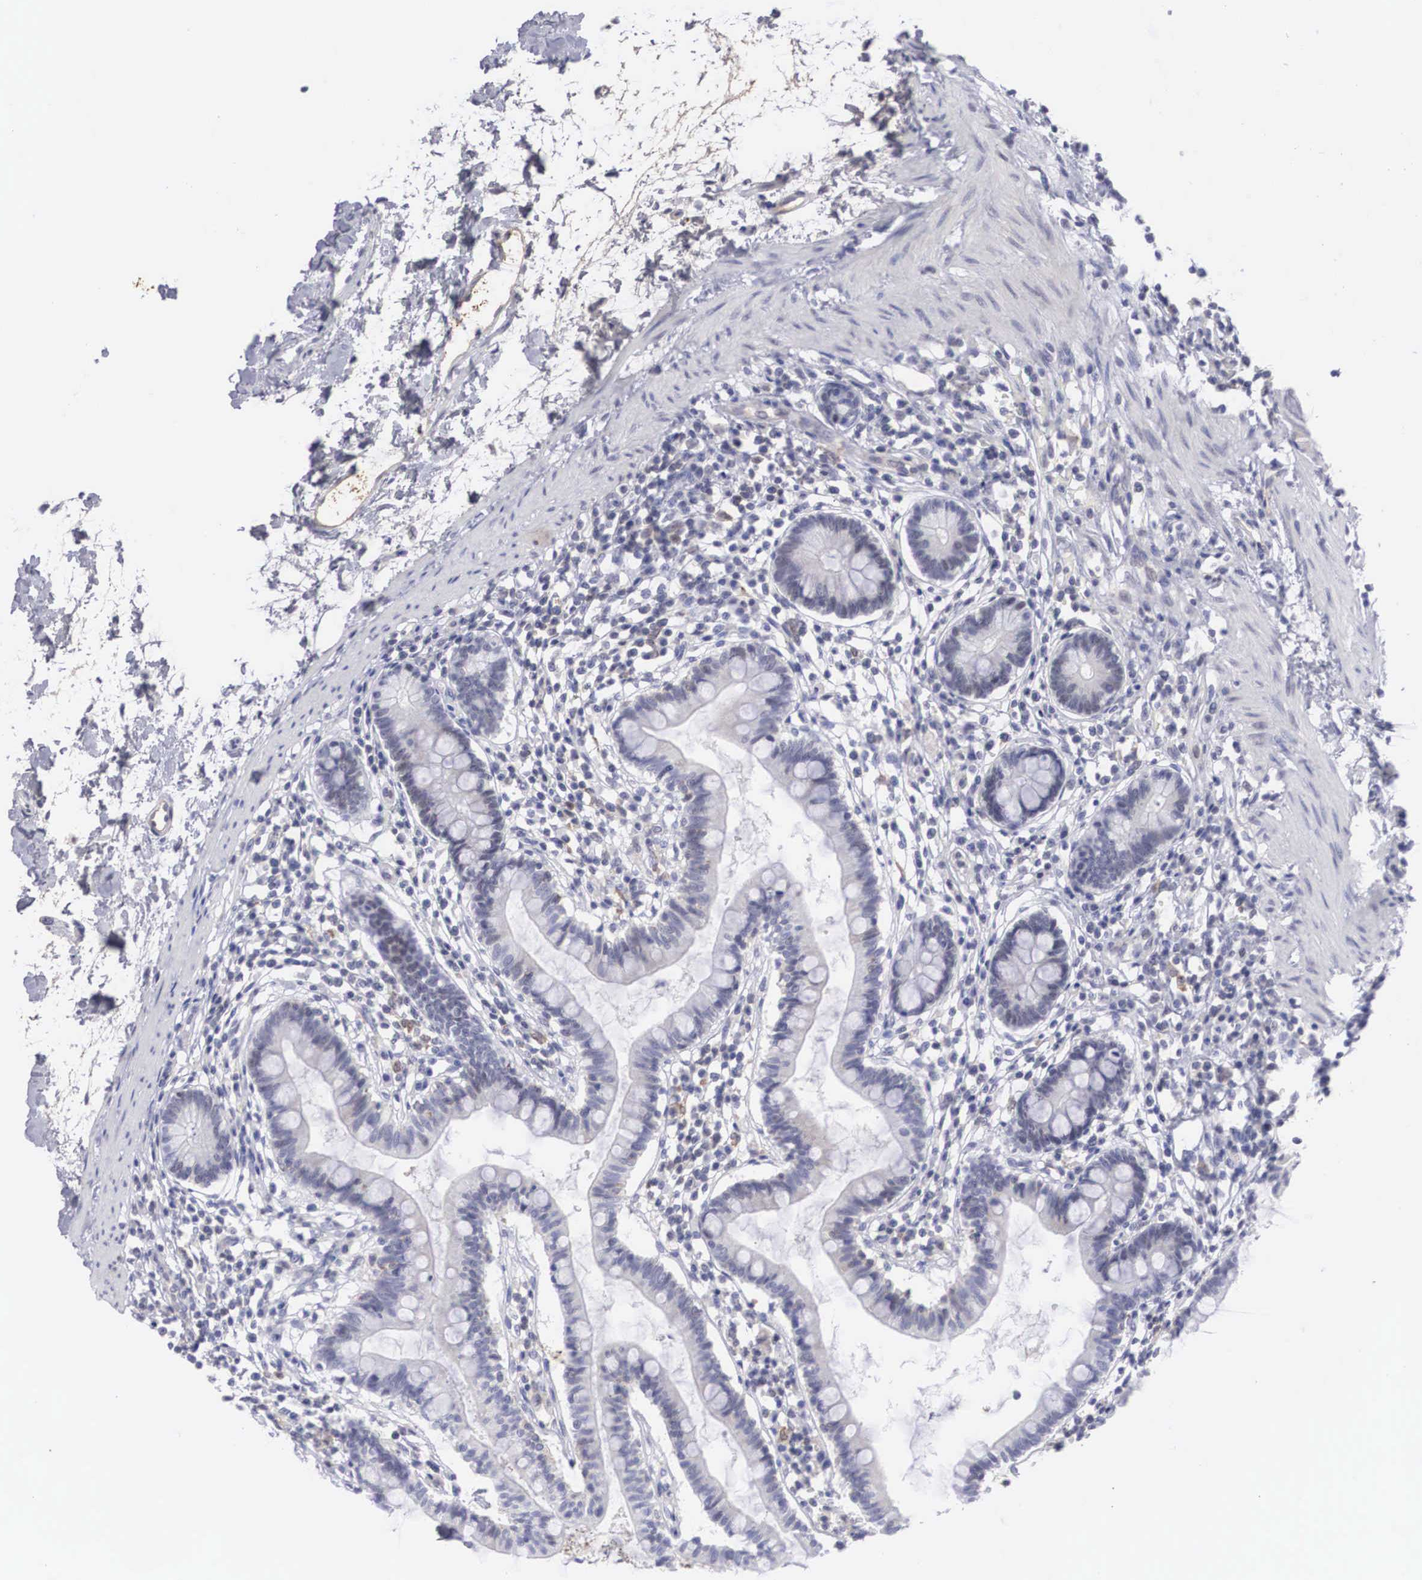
{"staining": {"intensity": "negative", "quantity": "none", "location": "none"}, "tissue": "small intestine", "cell_type": "Glandular cells", "image_type": "normal", "snomed": [{"axis": "morphology", "description": "Normal tissue, NOS"}, {"axis": "topography", "description": "Small intestine"}], "caption": "A high-resolution micrograph shows immunohistochemistry (IHC) staining of unremarkable small intestine, which demonstrates no significant positivity in glandular cells. (DAB IHC visualized using brightfield microscopy, high magnification).", "gene": "RBPJ", "patient": {"sex": "female", "age": 37}}